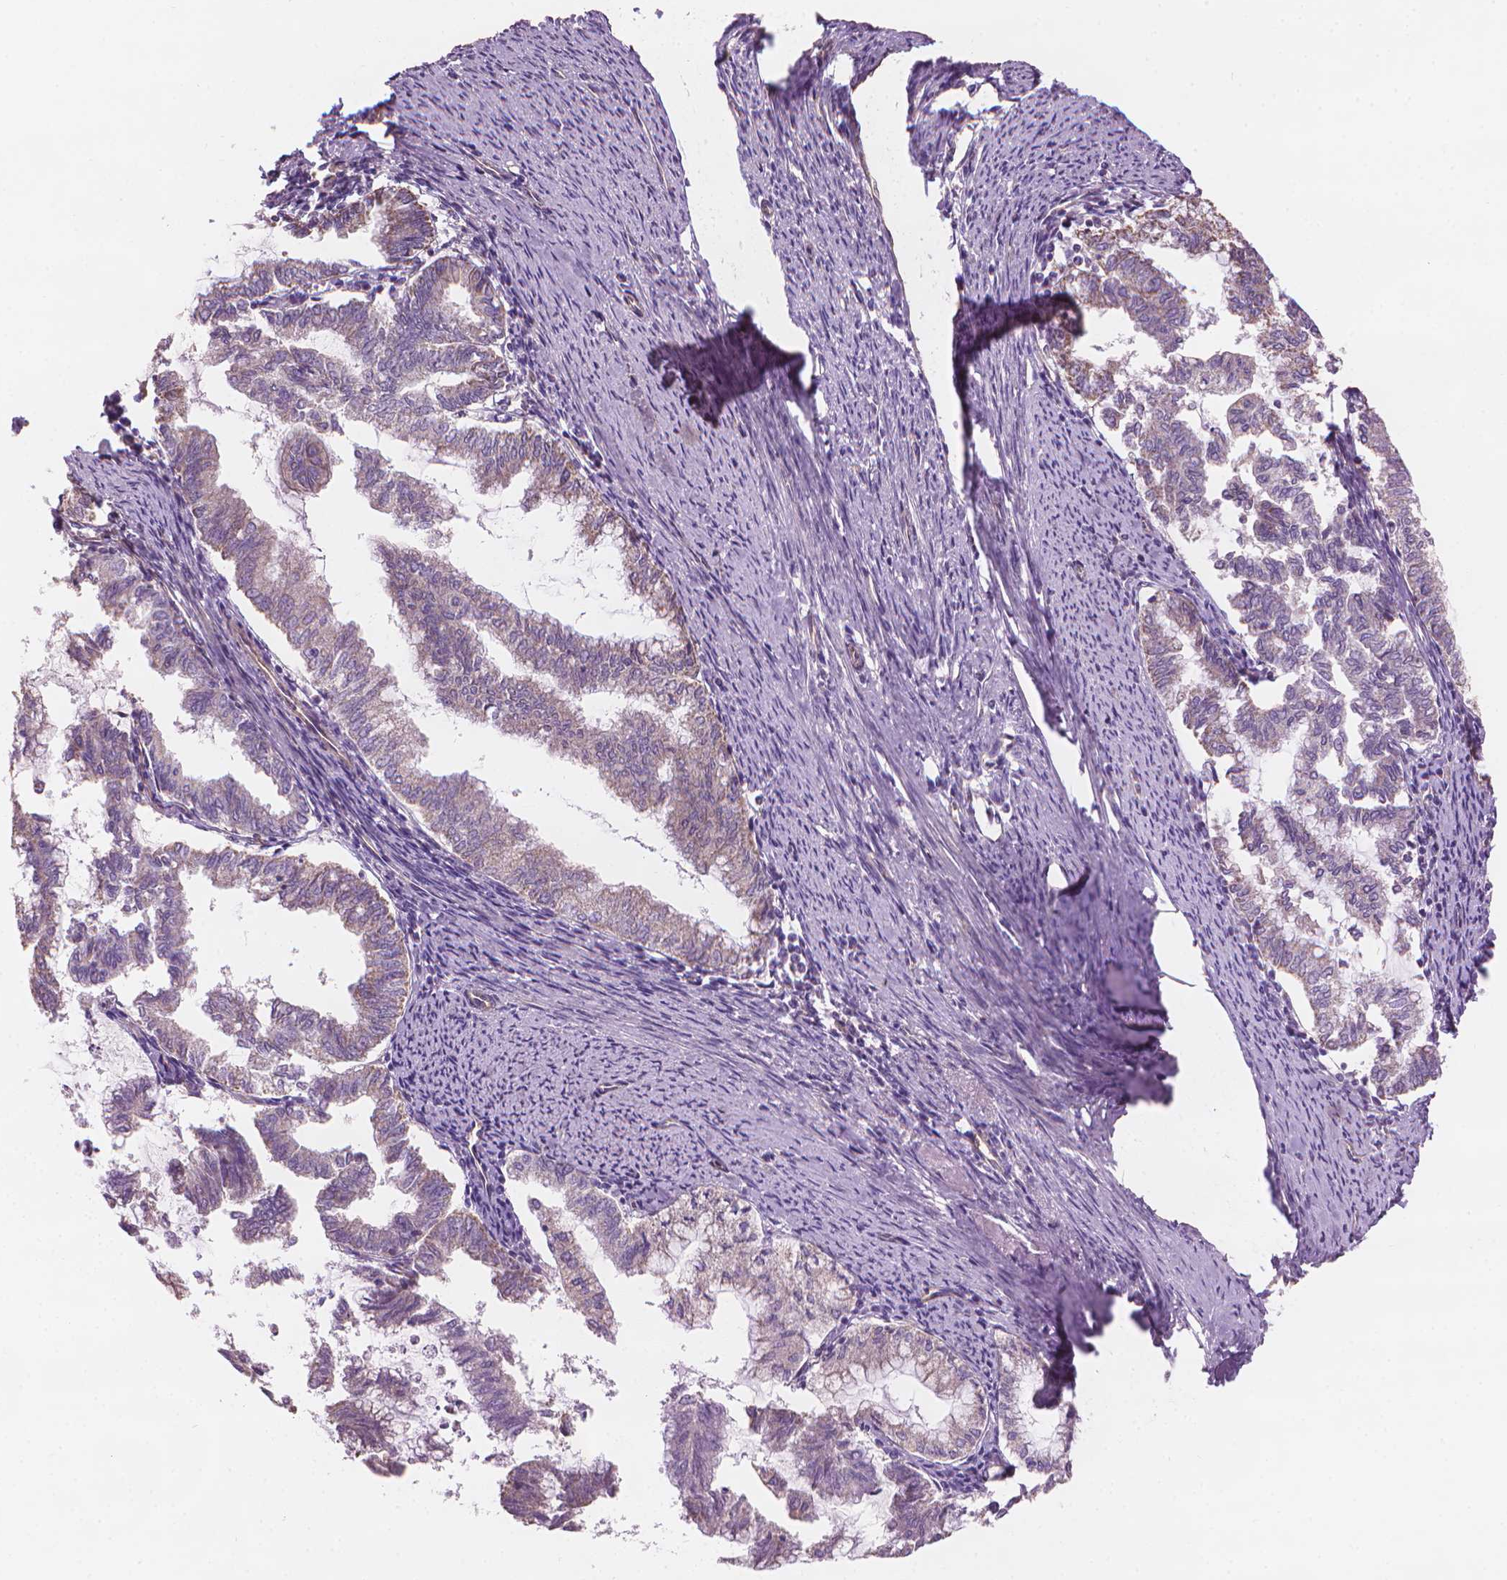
{"staining": {"intensity": "negative", "quantity": "none", "location": "none"}, "tissue": "endometrial cancer", "cell_type": "Tumor cells", "image_type": "cancer", "snomed": [{"axis": "morphology", "description": "Adenocarcinoma, NOS"}, {"axis": "topography", "description": "Endometrium"}], "caption": "The immunohistochemistry (IHC) micrograph has no significant staining in tumor cells of adenocarcinoma (endometrial) tissue. Brightfield microscopy of immunohistochemistry (IHC) stained with DAB (3,3'-diaminobenzidine) (brown) and hematoxylin (blue), captured at high magnification.", "gene": "TTC29", "patient": {"sex": "female", "age": 79}}